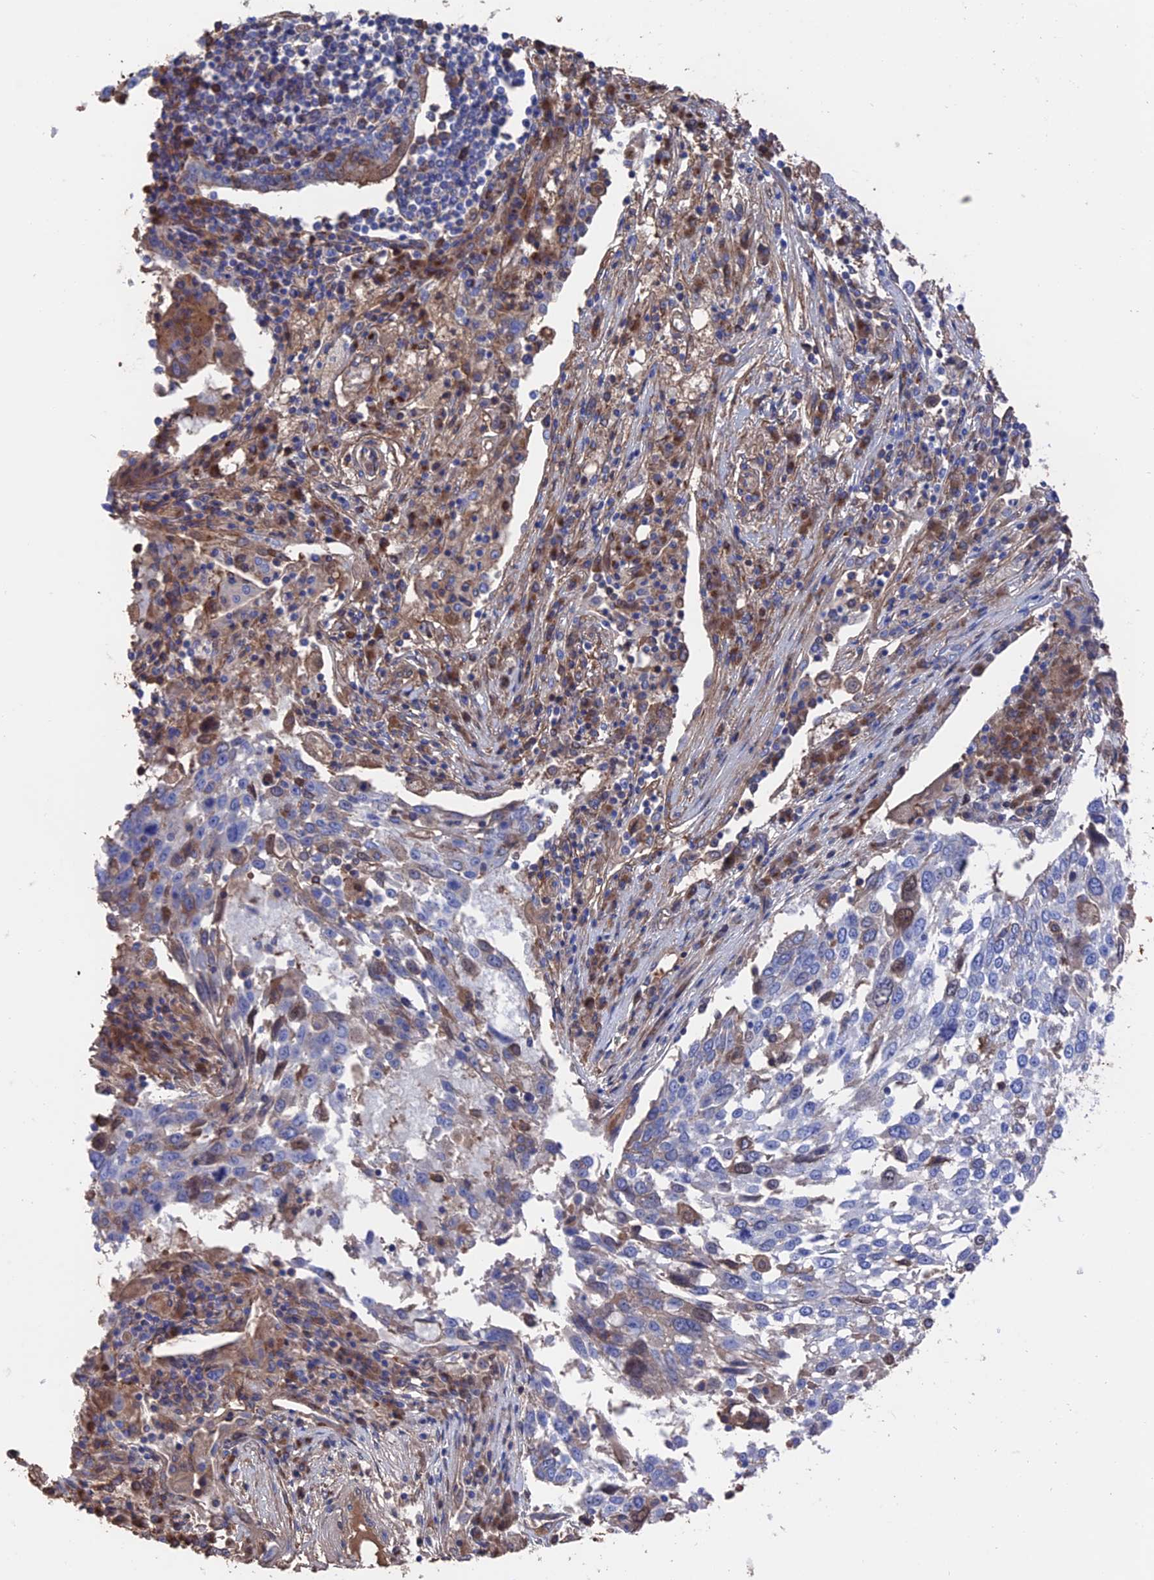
{"staining": {"intensity": "moderate", "quantity": "<25%", "location": "nuclear"}, "tissue": "lung cancer", "cell_type": "Tumor cells", "image_type": "cancer", "snomed": [{"axis": "morphology", "description": "Squamous cell carcinoma, NOS"}, {"axis": "topography", "description": "Lung"}], "caption": "Squamous cell carcinoma (lung) tissue shows moderate nuclear positivity in about <25% of tumor cells, visualized by immunohistochemistry.", "gene": "HPF1", "patient": {"sex": "male", "age": 65}}